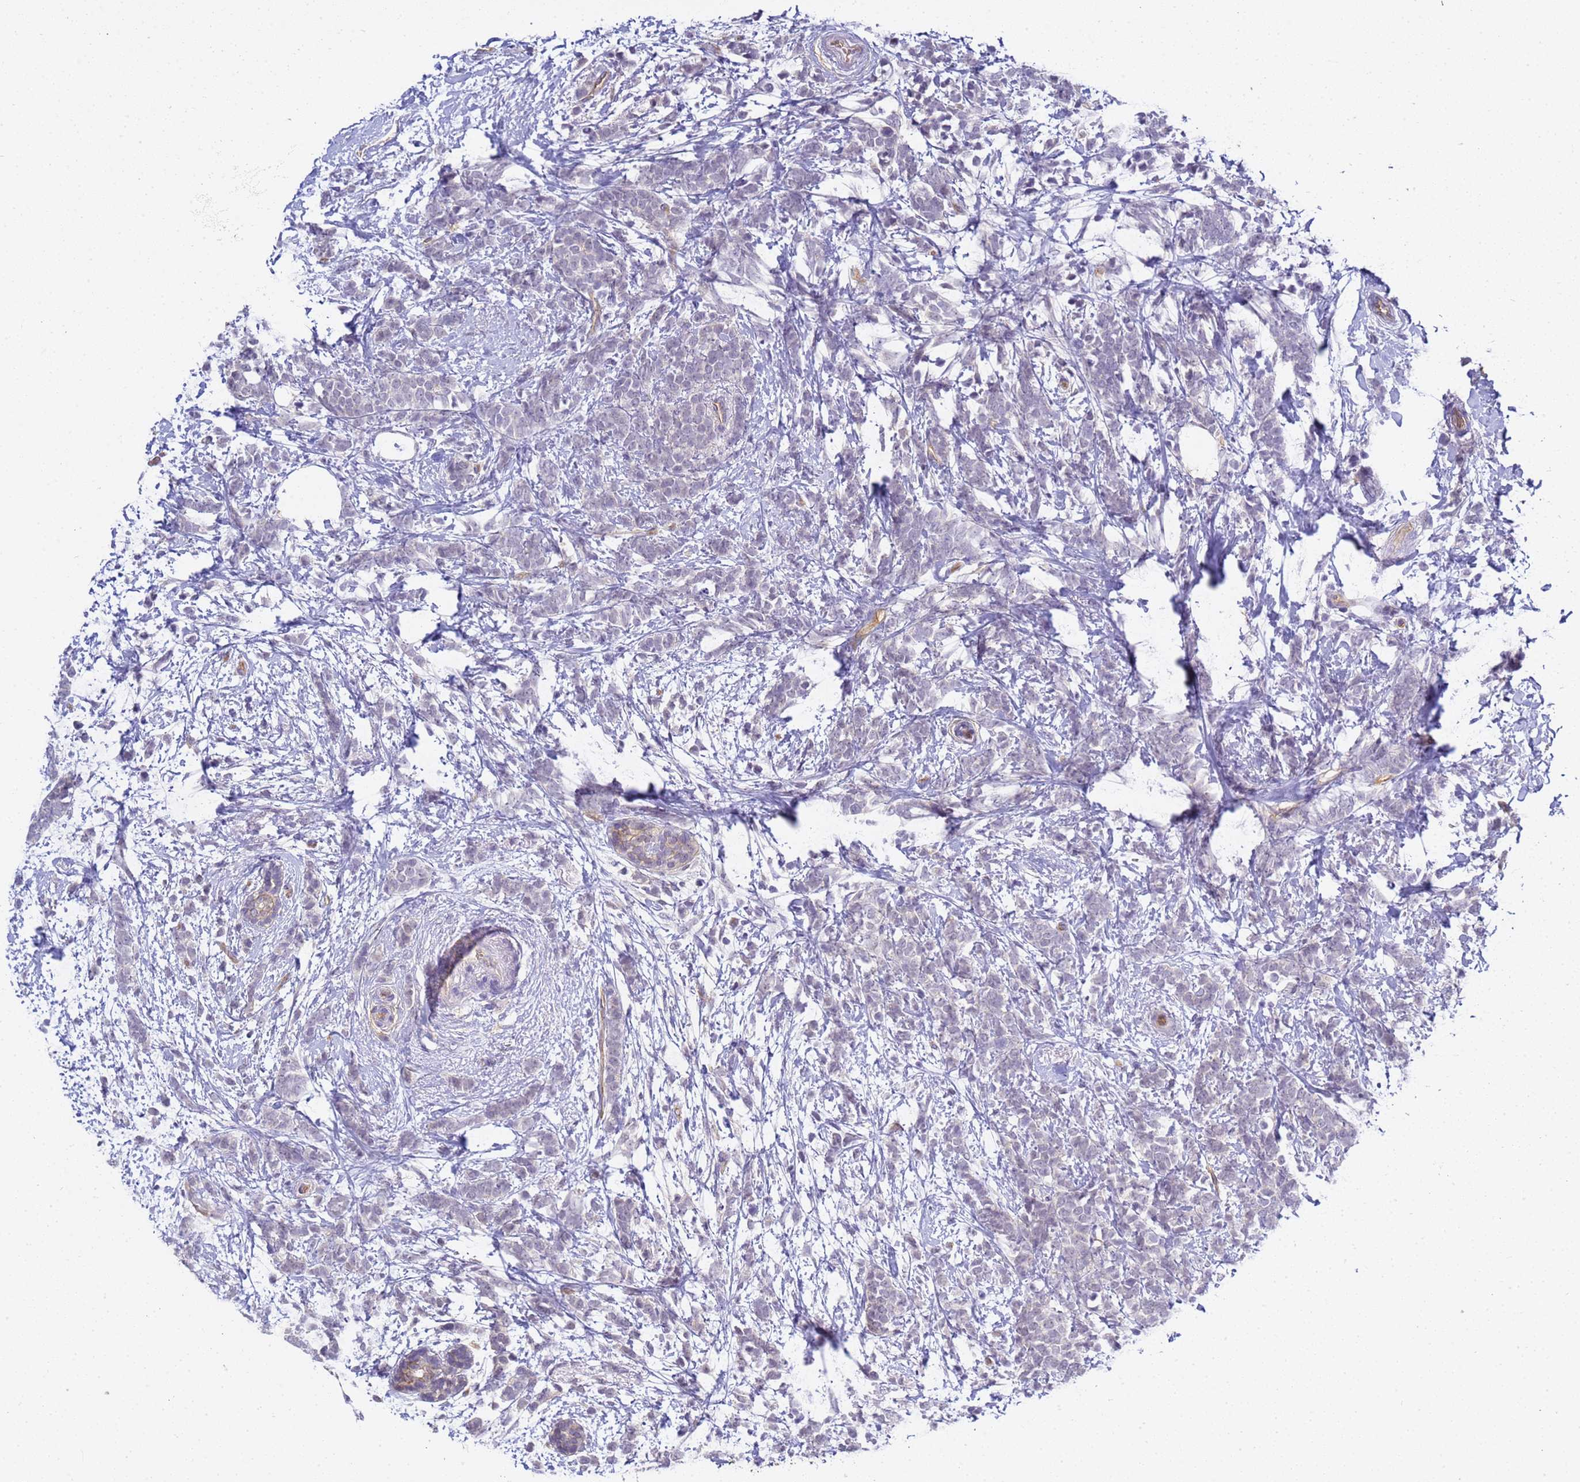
{"staining": {"intensity": "negative", "quantity": "none", "location": "none"}, "tissue": "breast cancer", "cell_type": "Tumor cells", "image_type": "cancer", "snomed": [{"axis": "morphology", "description": "Lobular carcinoma"}, {"axis": "topography", "description": "Breast"}], "caption": "Photomicrograph shows no protein positivity in tumor cells of breast cancer (lobular carcinoma) tissue.", "gene": "GON4L", "patient": {"sex": "female", "age": 58}}